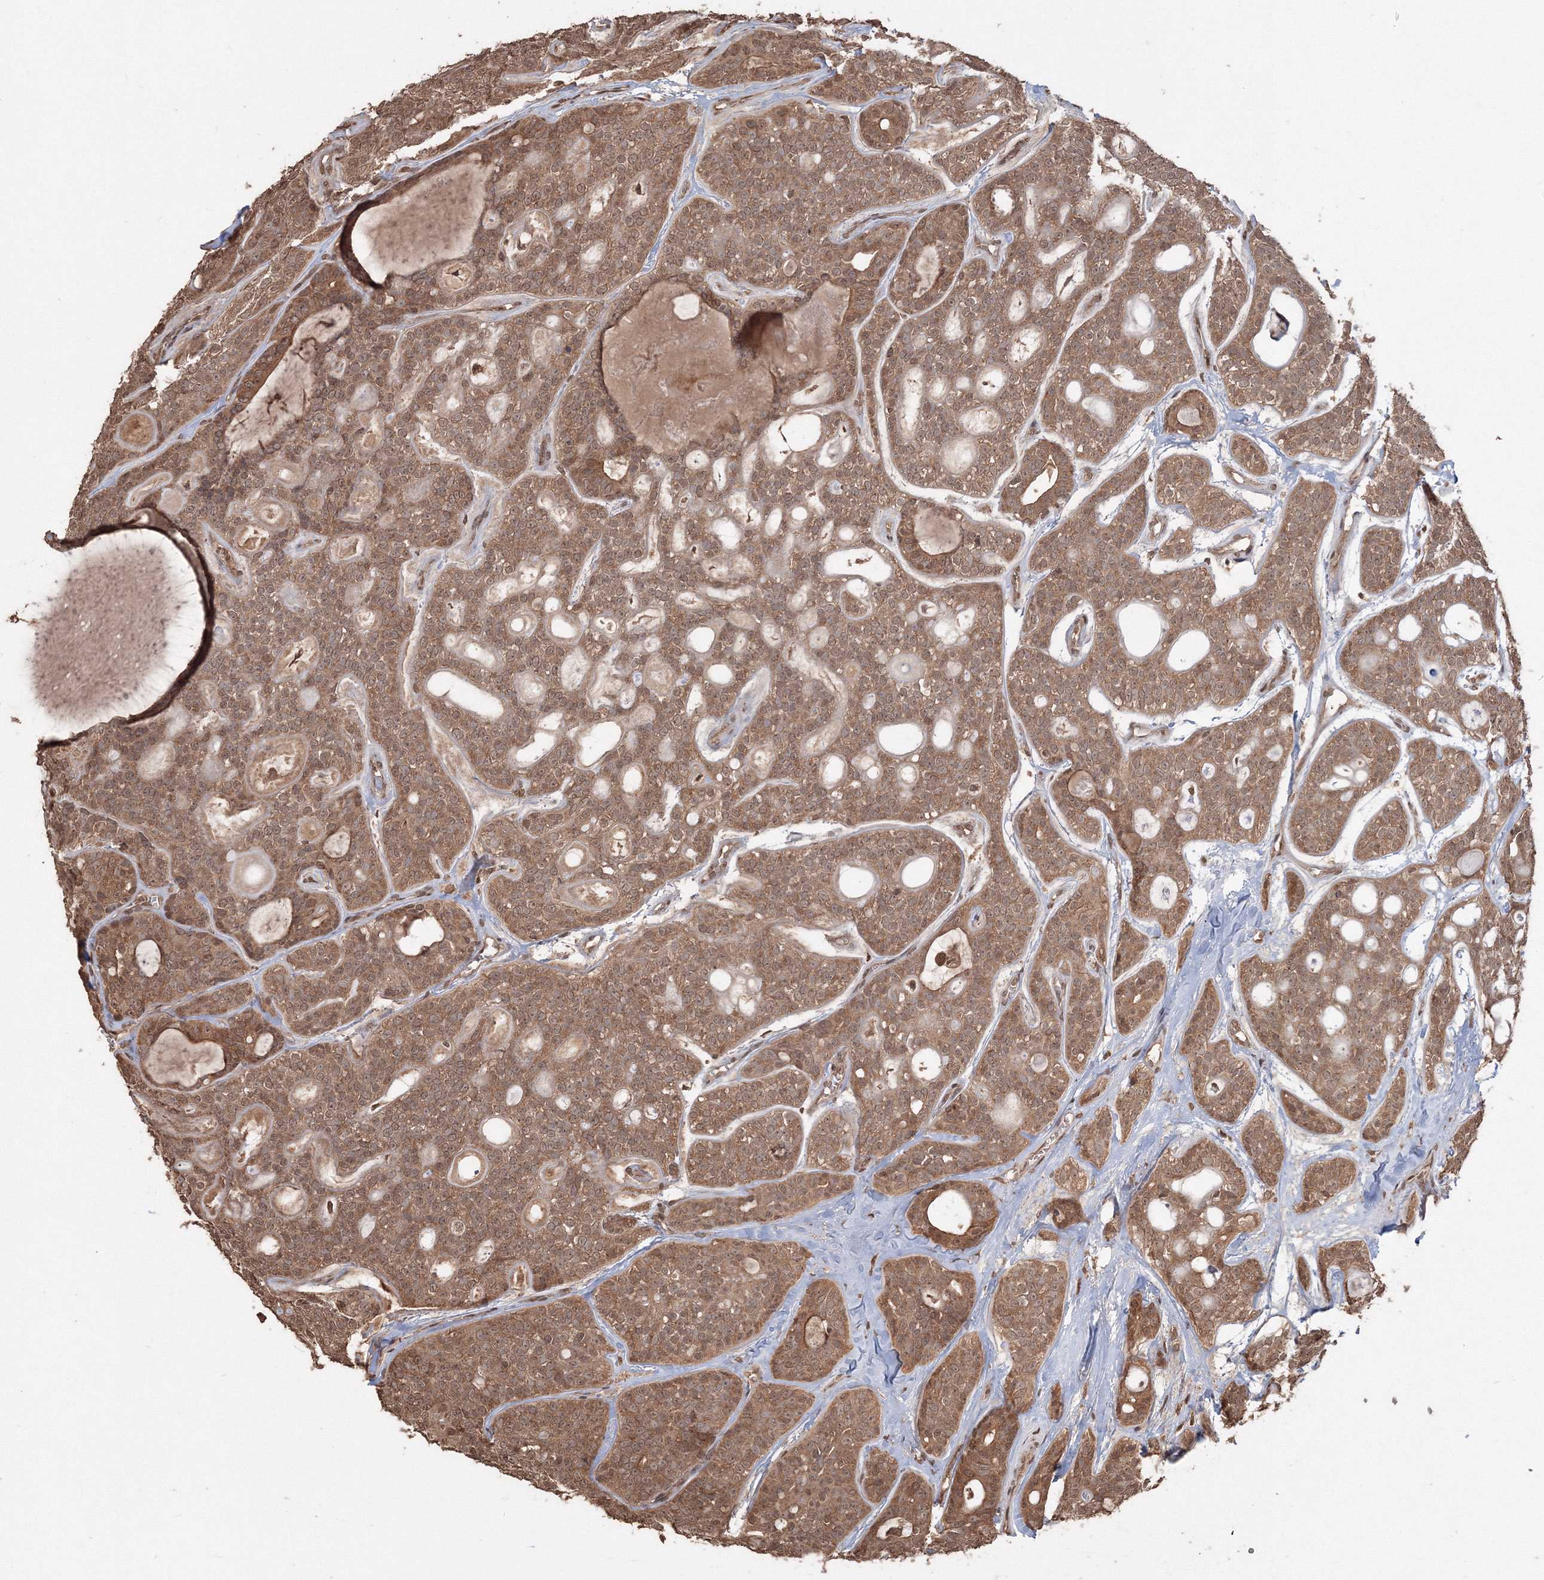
{"staining": {"intensity": "moderate", "quantity": ">75%", "location": "cytoplasmic/membranous"}, "tissue": "head and neck cancer", "cell_type": "Tumor cells", "image_type": "cancer", "snomed": [{"axis": "morphology", "description": "Adenocarcinoma, NOS"}, {"axis": "topography", "description": "Head-Neck"}], "caption": "A histopathology image showing moderate cytoplasmic/membranous positivity in approximately >75% of tumor cells in head and neck adenocarcinoma, as visualized by brown immunohistochemical staining.", "gene": "CCDC122", "patient": {"sex": "male", "age": 66}}